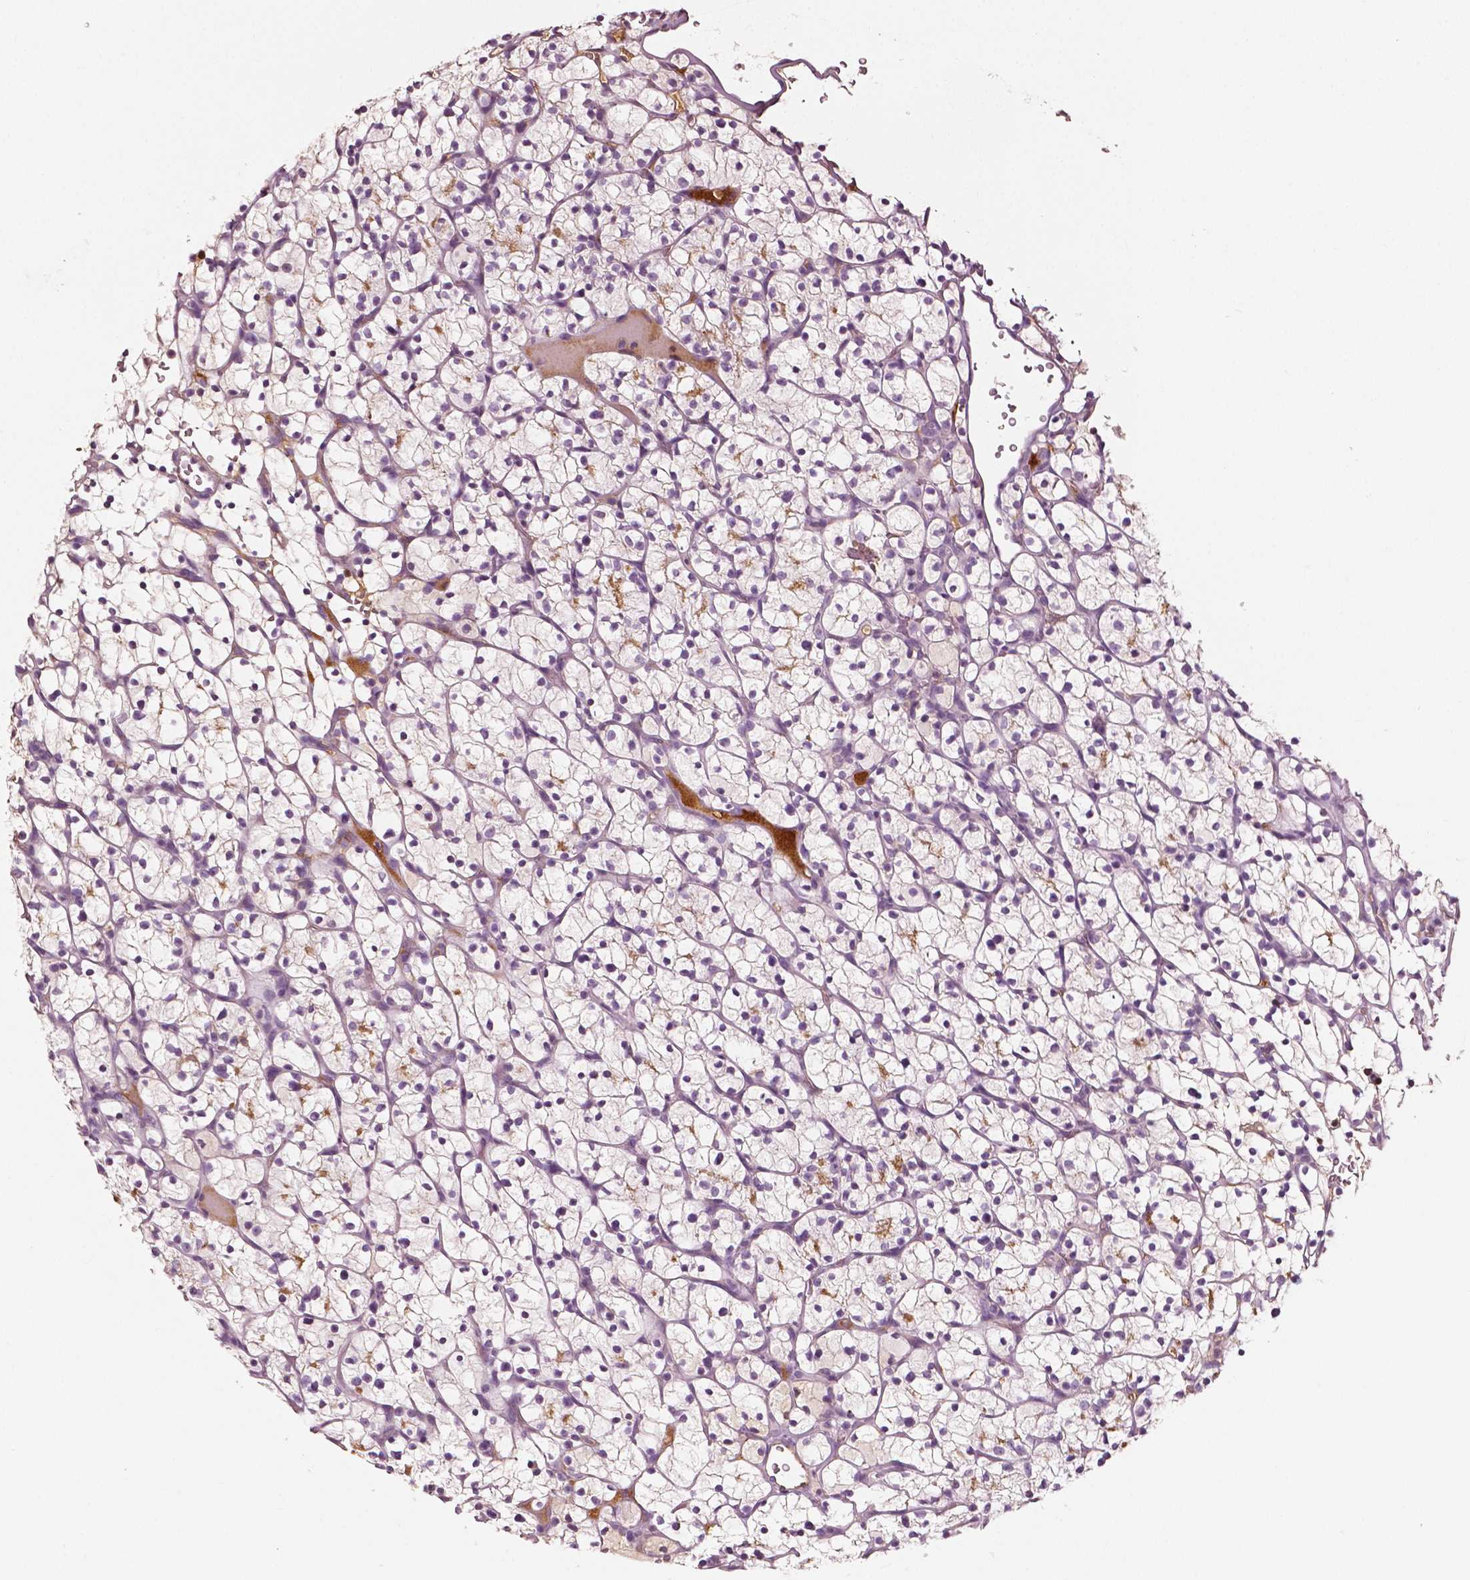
{"staining": {"intensity": "negative", "quantity": "none", "location": "none"}, "tissue": "renal cancer", "cell_type": "Tumor cells", "image_type": "cancer", "snomed": [{"axis": "morphology", "description": "Adenocarcinoma, NOS"}, {"axis": "topography", "description": "Kidney"}], "caption": "An image of human adenocarcinoma (renal) is negative for staining in tumor cells.", "gene": "APOA4", "patient": {"sex": "female", "age": 64}}